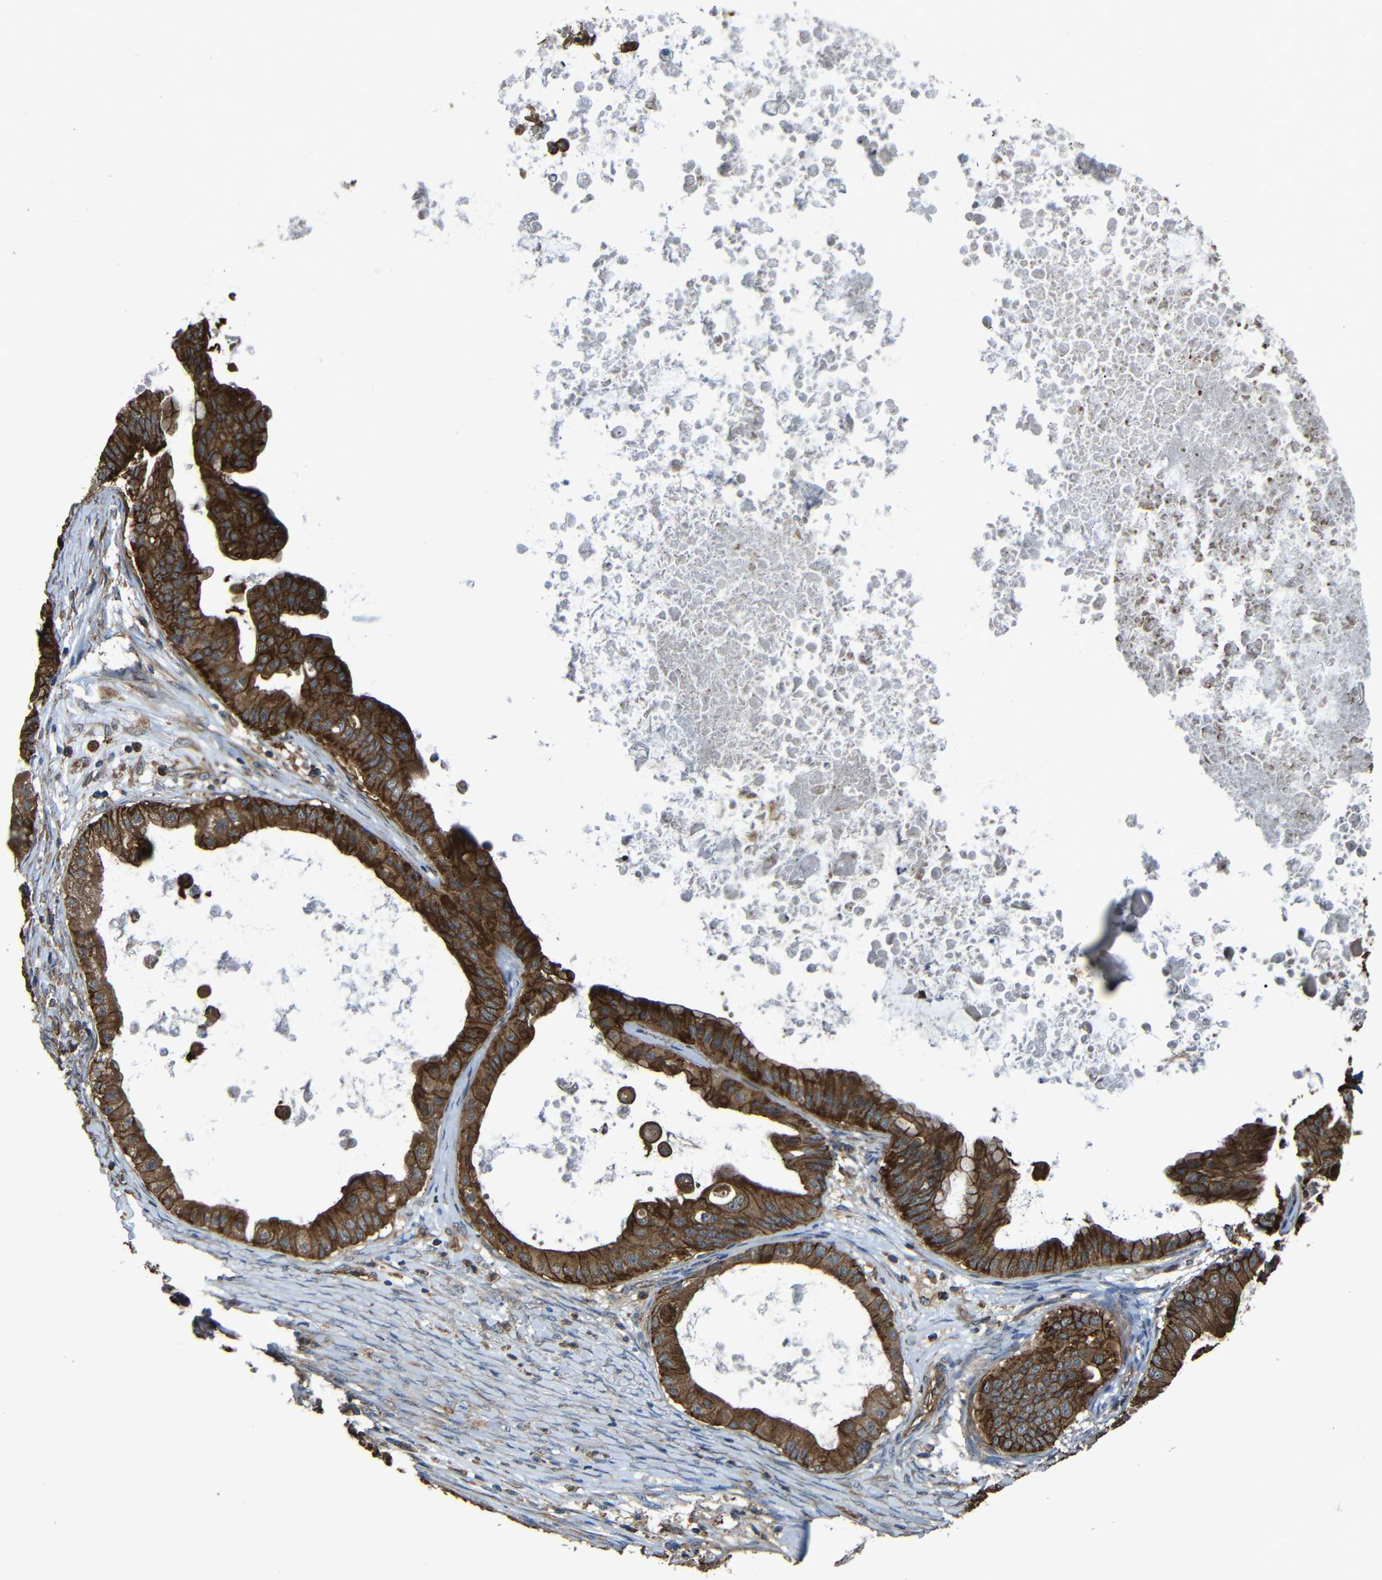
{"staining": {"intensity": "strong", "quantity": ">75%", "location": "cytoplasmic/membranous"}, "tissue": "ovarian cancer", "cell_type": "Tumor cells", "image_type": "cancer", "snomed": [{"axis": "morphology", "description": "Cystadenocarcinoma, mucinous, NOS"}, {"axis": "topography", "description": "Ovary"}], "caption": "Immunohistochemical staining of ovarian cancer (mucinous cystadenocarcinoma) demonstrates high levels of strong cytoplasmic/membranous protein staining in about >75% of tumor cells.", "gene": "PTCH1", "patient": {"sex": "female", "age": 37}}